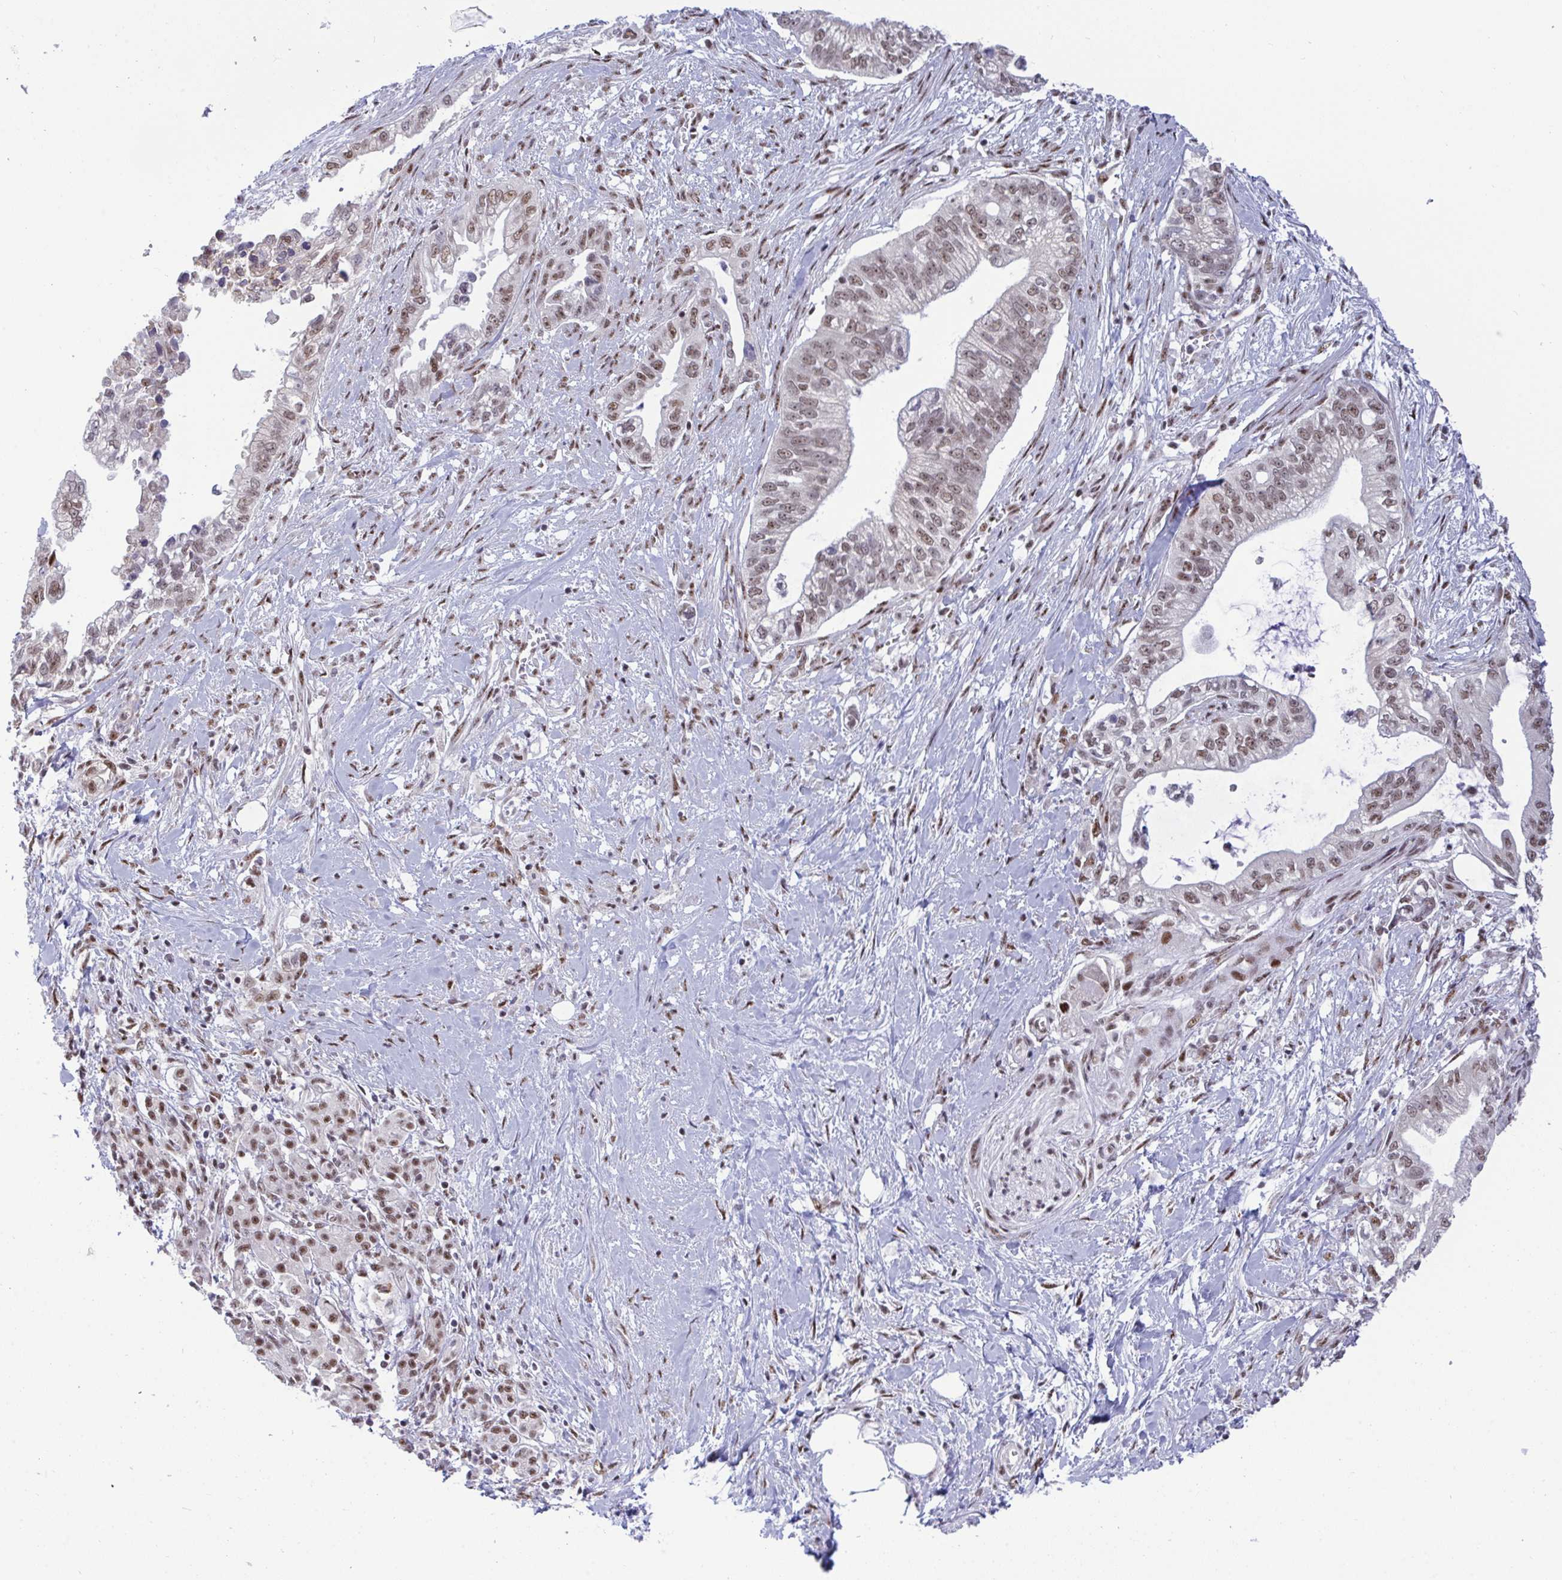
{"staining": {"intensity": "moderate", "quantity": ">75%", "location": "nuclear"}, "tissue": "pancreatic cancer", "cell_type": "Tumor cells", "image_type": "cancer", "snomed": [{"axis": "morphology", "description": "Adenocarcinoma, NOS"}, {"axis": "topography", "description": "Pancreas"}], "caption": "This is a histology image of immunohistochemistry (IHC) staining of adenocarcinoma (pancreatic), which shows moderate positivity in the nuclear of tumor cells.", "gene": "WBP11", "patient": {"sex": "male", "age": 70}}